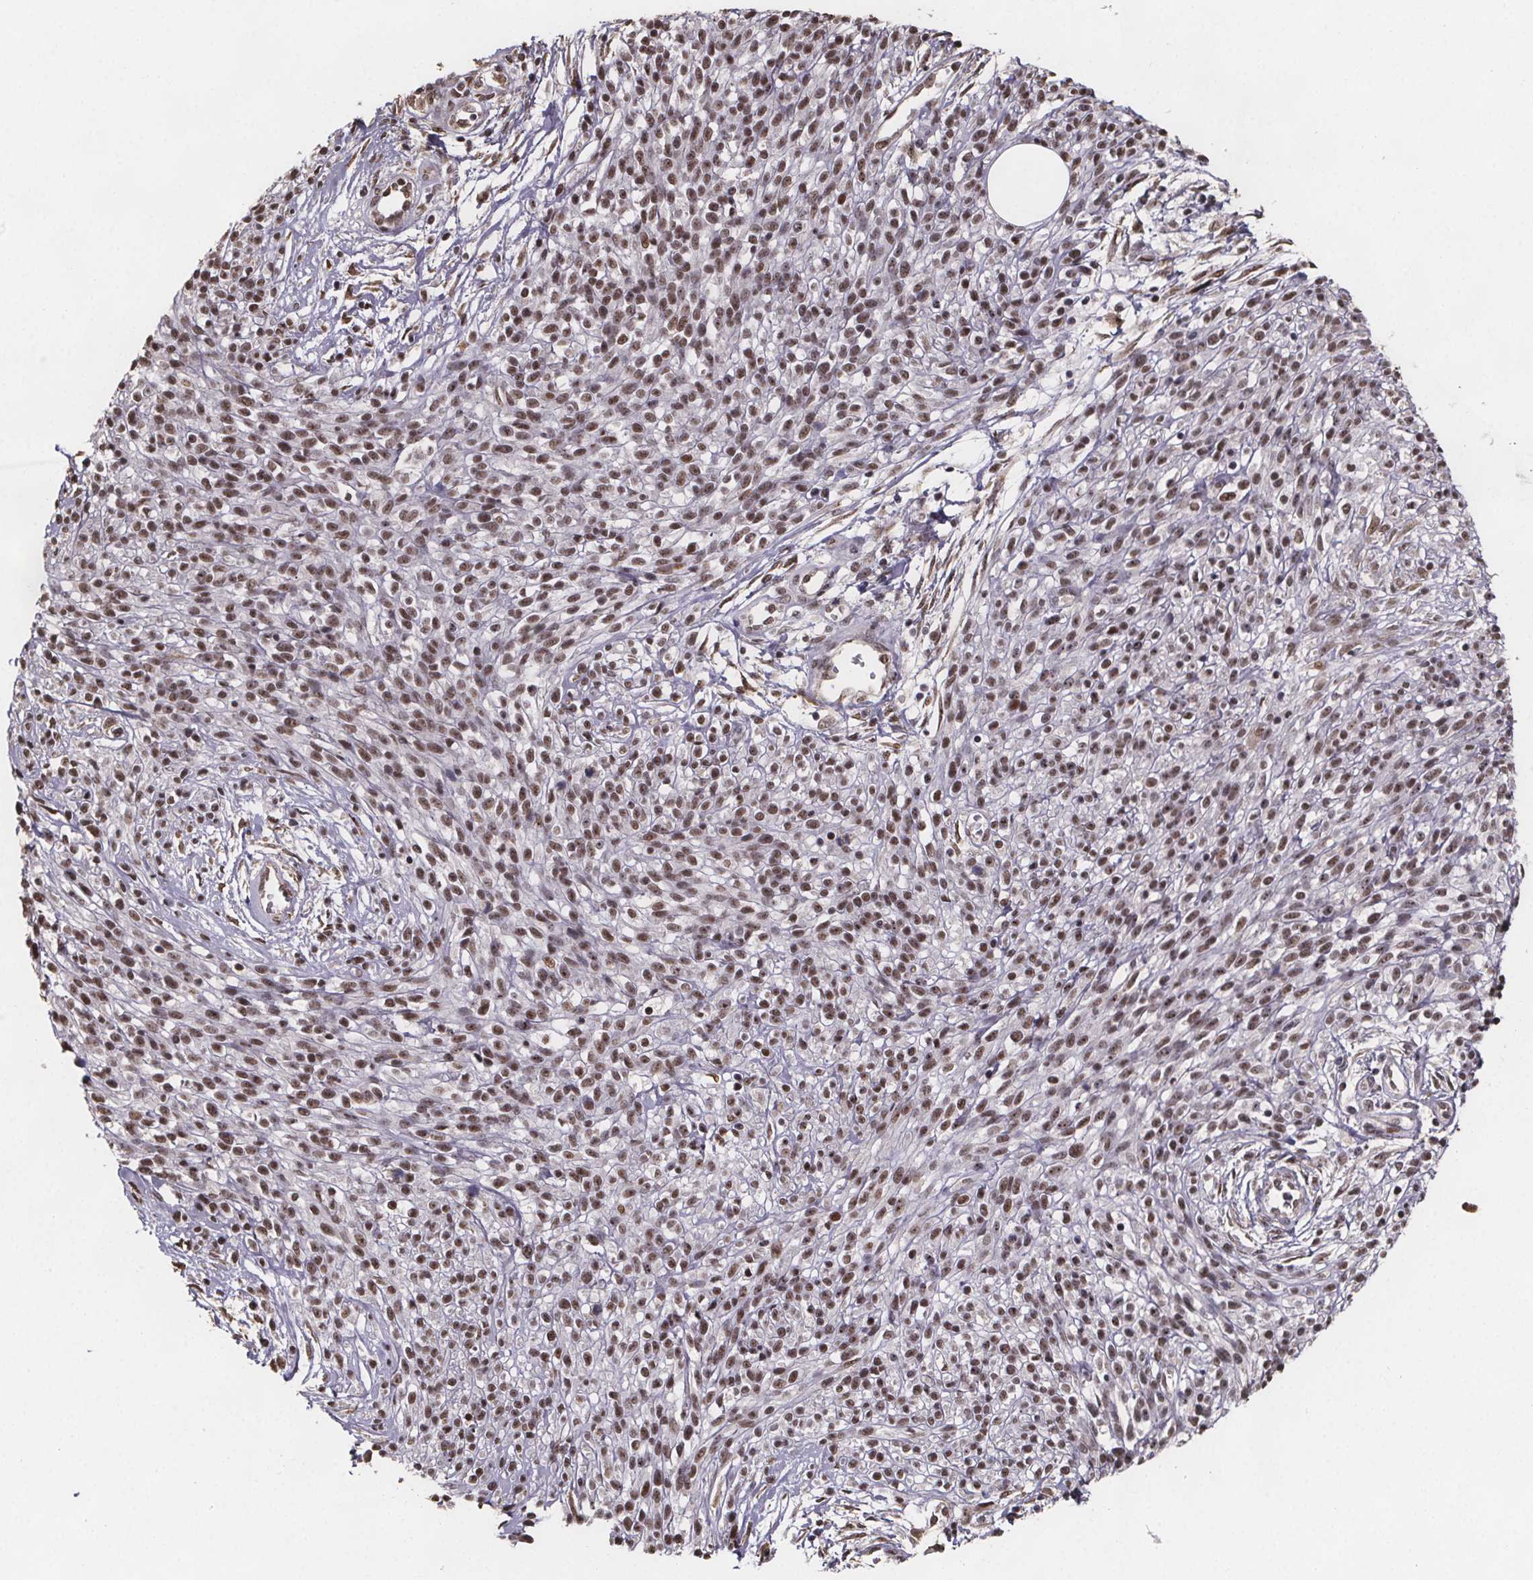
{"staining": {"intensity": "moderate", "quantity": ">75%", "location": "nuclear"}, "tissue": "melanoma", "cell_type": "Tumor cells", "image_type": "cancer", "snomed": [{"axis": "morphology", "description": "Malignant melanoma, NOS"}, {"axis": "topography", "description": "Skin"}, {"axis": "topography", "description": "Skin of trunk"}], "caption": "Immunohistochemical staining of malignant melanoma reveals medium levels of moderate nuclear protein staining in approximately >75% of tumor cells.", "gene": "U2SURP", "patient": {"sex": "male", "age": 74}}